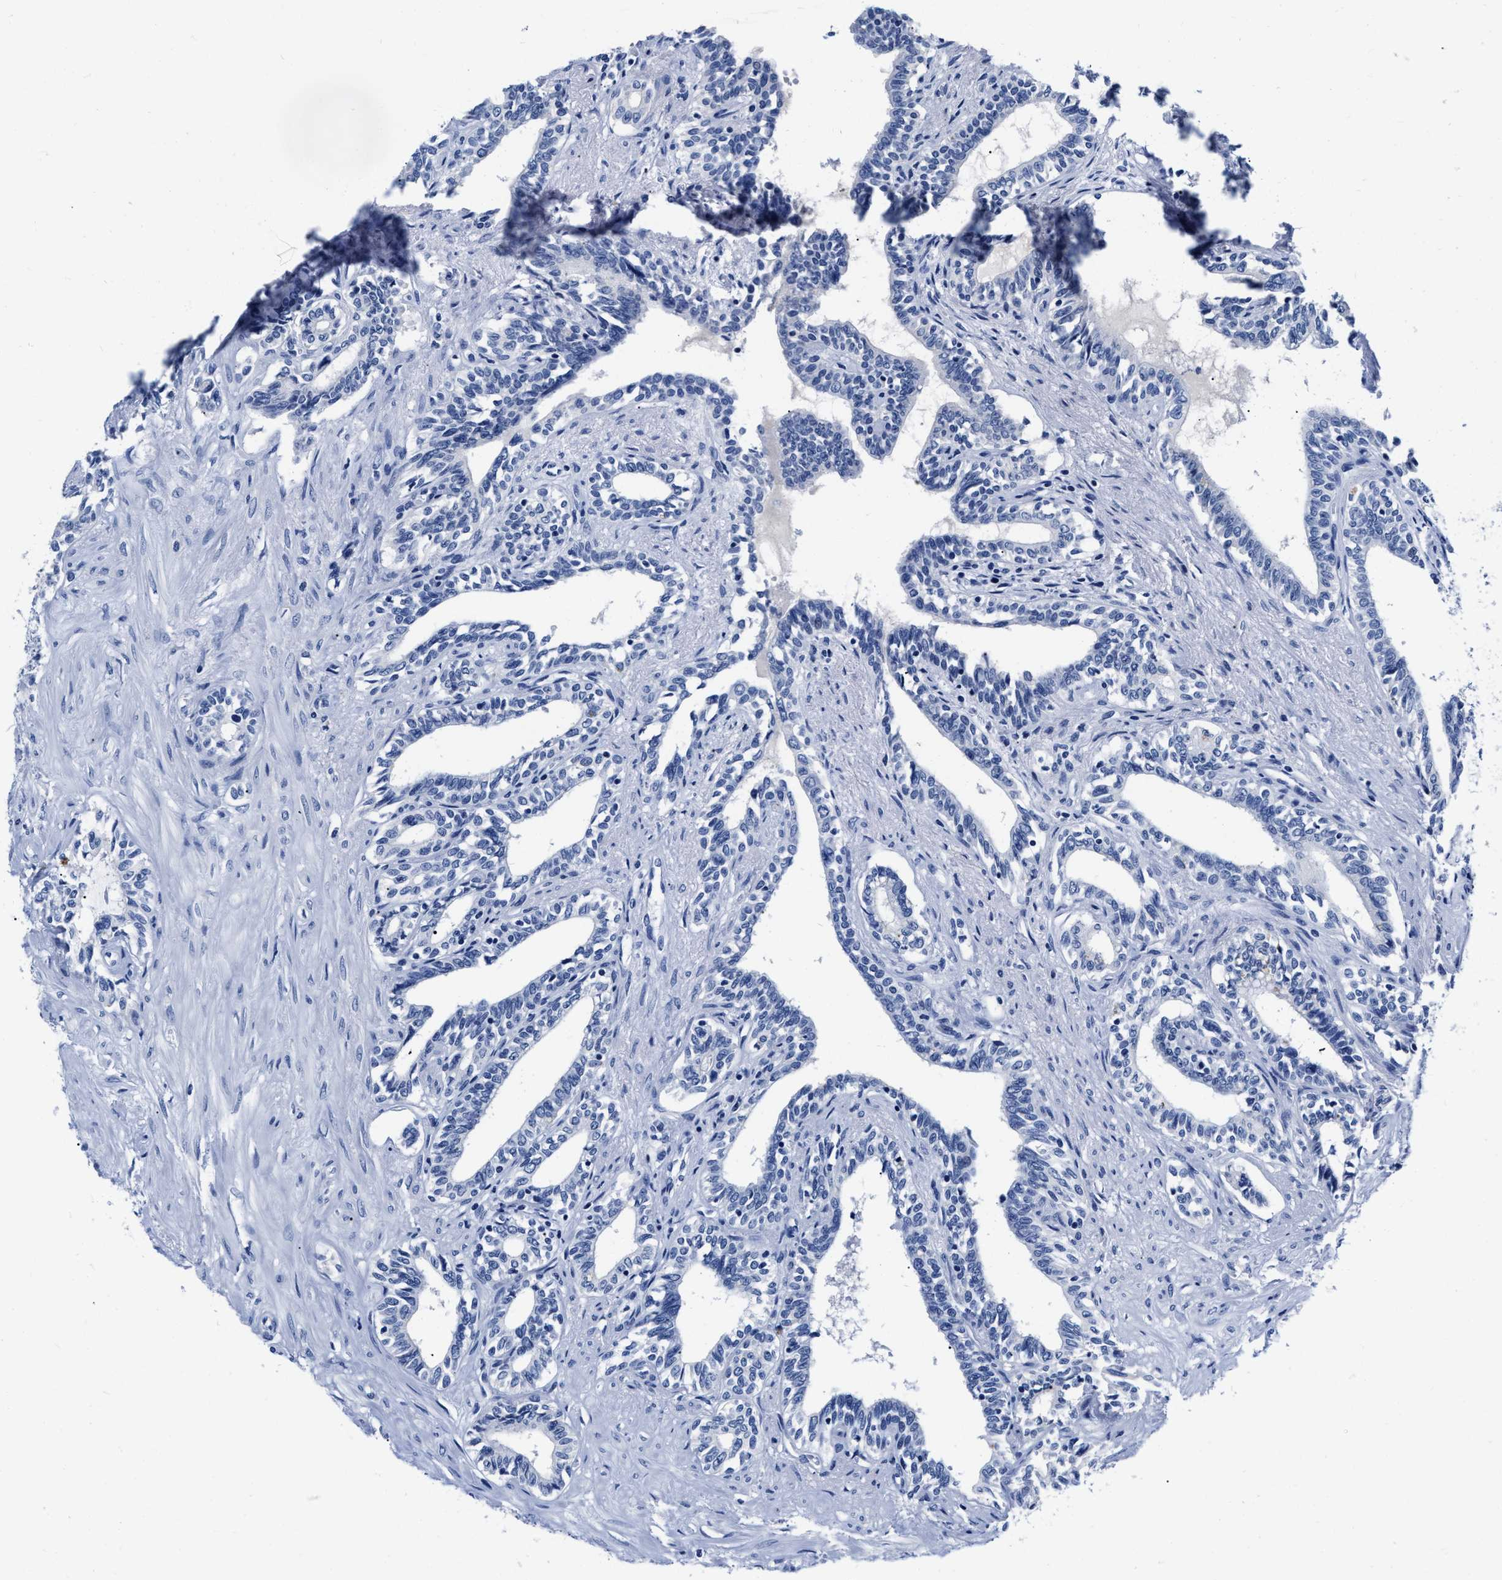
{"staining": {"intensity": "negative", "quantity": "none", "location": "none"}, "tissue": "seminal vesicle", "cell_type": "Glandular cells", "image_type": "normal", "snomed": [{"axis": "morphology", "description": "Normal tissue, NOS"}, {"axis": "morphology", "description": "Adenocarcinoma, High grade"}, {"axis": "topography", "description": "Prostate"}, {"axis": "topography", "description": "Seminal veicle"}], "caption": "DAB immunohistochemical staining of benign human seminal vesicle demonstrates no significant staining in glandular cells. (DAB immunohistochemistry with hematoxylin counter stain).", "gene": "CER1", "patient": {"sex": "male", "age": 55}}